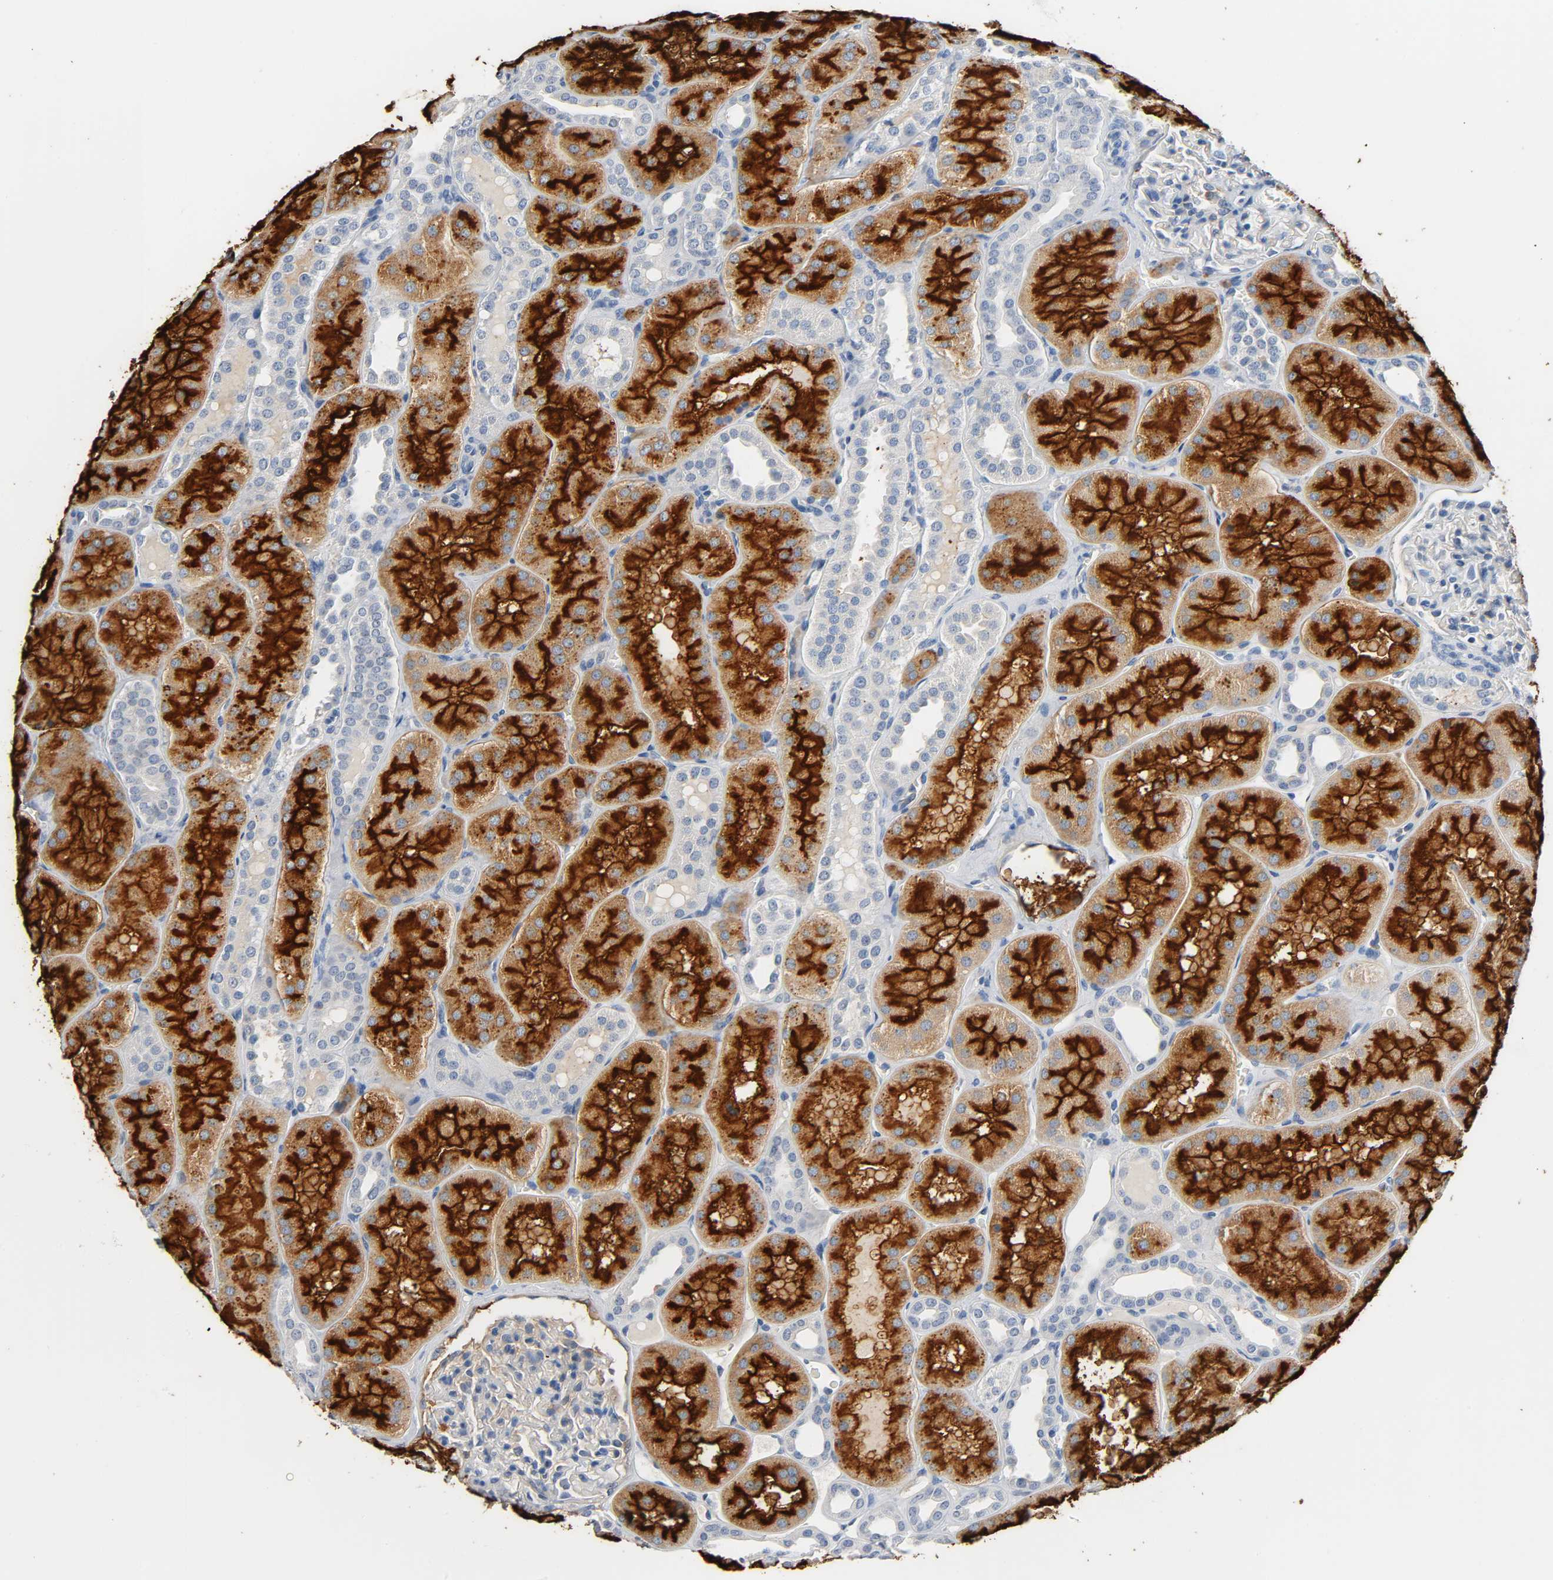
{"staining": {"intensity": "weak", "quantity": "<25%", "location": "cytoplasmic/membranous"}, "tissue": "kidney", "cell_type": "Cells in glomeruli", "image_type": "normal", "snomed": [{"axis": "morphology", "description": "Normal tissue, NOS"}, {"axis": "topography", "description": "Kidney"}], "caption": "This is an immunohistochemistry (IHC) histopathology image of unremarkable kidney. There is no positivity in cells in glomeruli.", "gene": "ANPEP", "patient": {"sex": "male", "age": 28}}